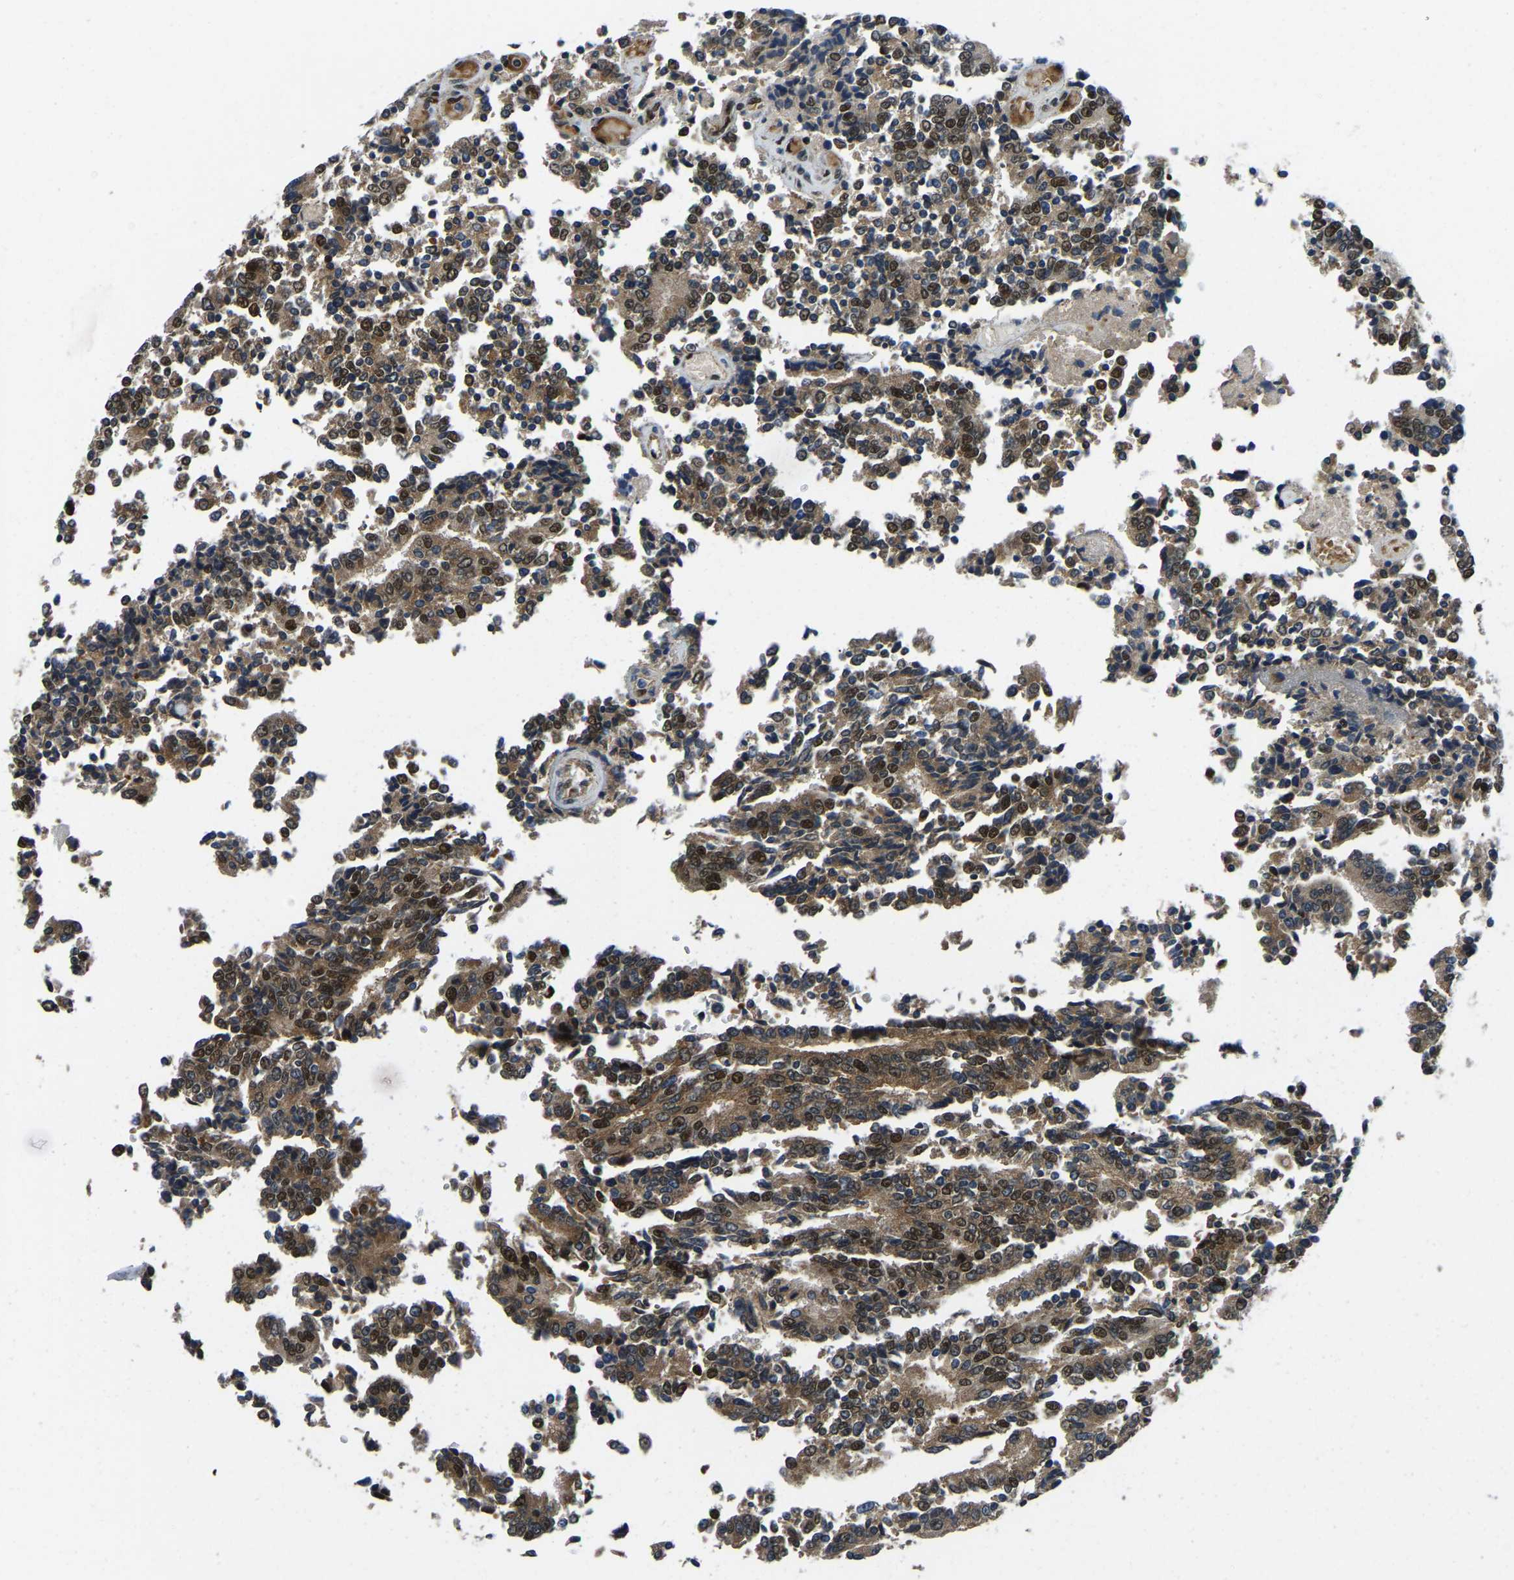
{"staining": {"intensity": "moderate", "quantity": ">75%", "location": "cytoplasmic/membranous,nuclear"}, "tissue": "prostate cancer", "cell_type": "Tumor cells", "image_type": "cancer", "snomed": [{"axis": "morphology", "description": "Normal tissue, NOS"}, {"axis": "morphology", "description": "Adenocarcinoma, High grade"}, {"axis": "topography", "description": "Prostate"}, {"axis": "topography", "description": "Seminal veicle"}], "caption": "A brown stain shows moderate cytoplasmic/membranous and nuclear staining of a protein in human prostate high-grade adenocarcinoma tumor cells.", "gene": "DFFA", "patient": {"sex": "male", "age": 55}}